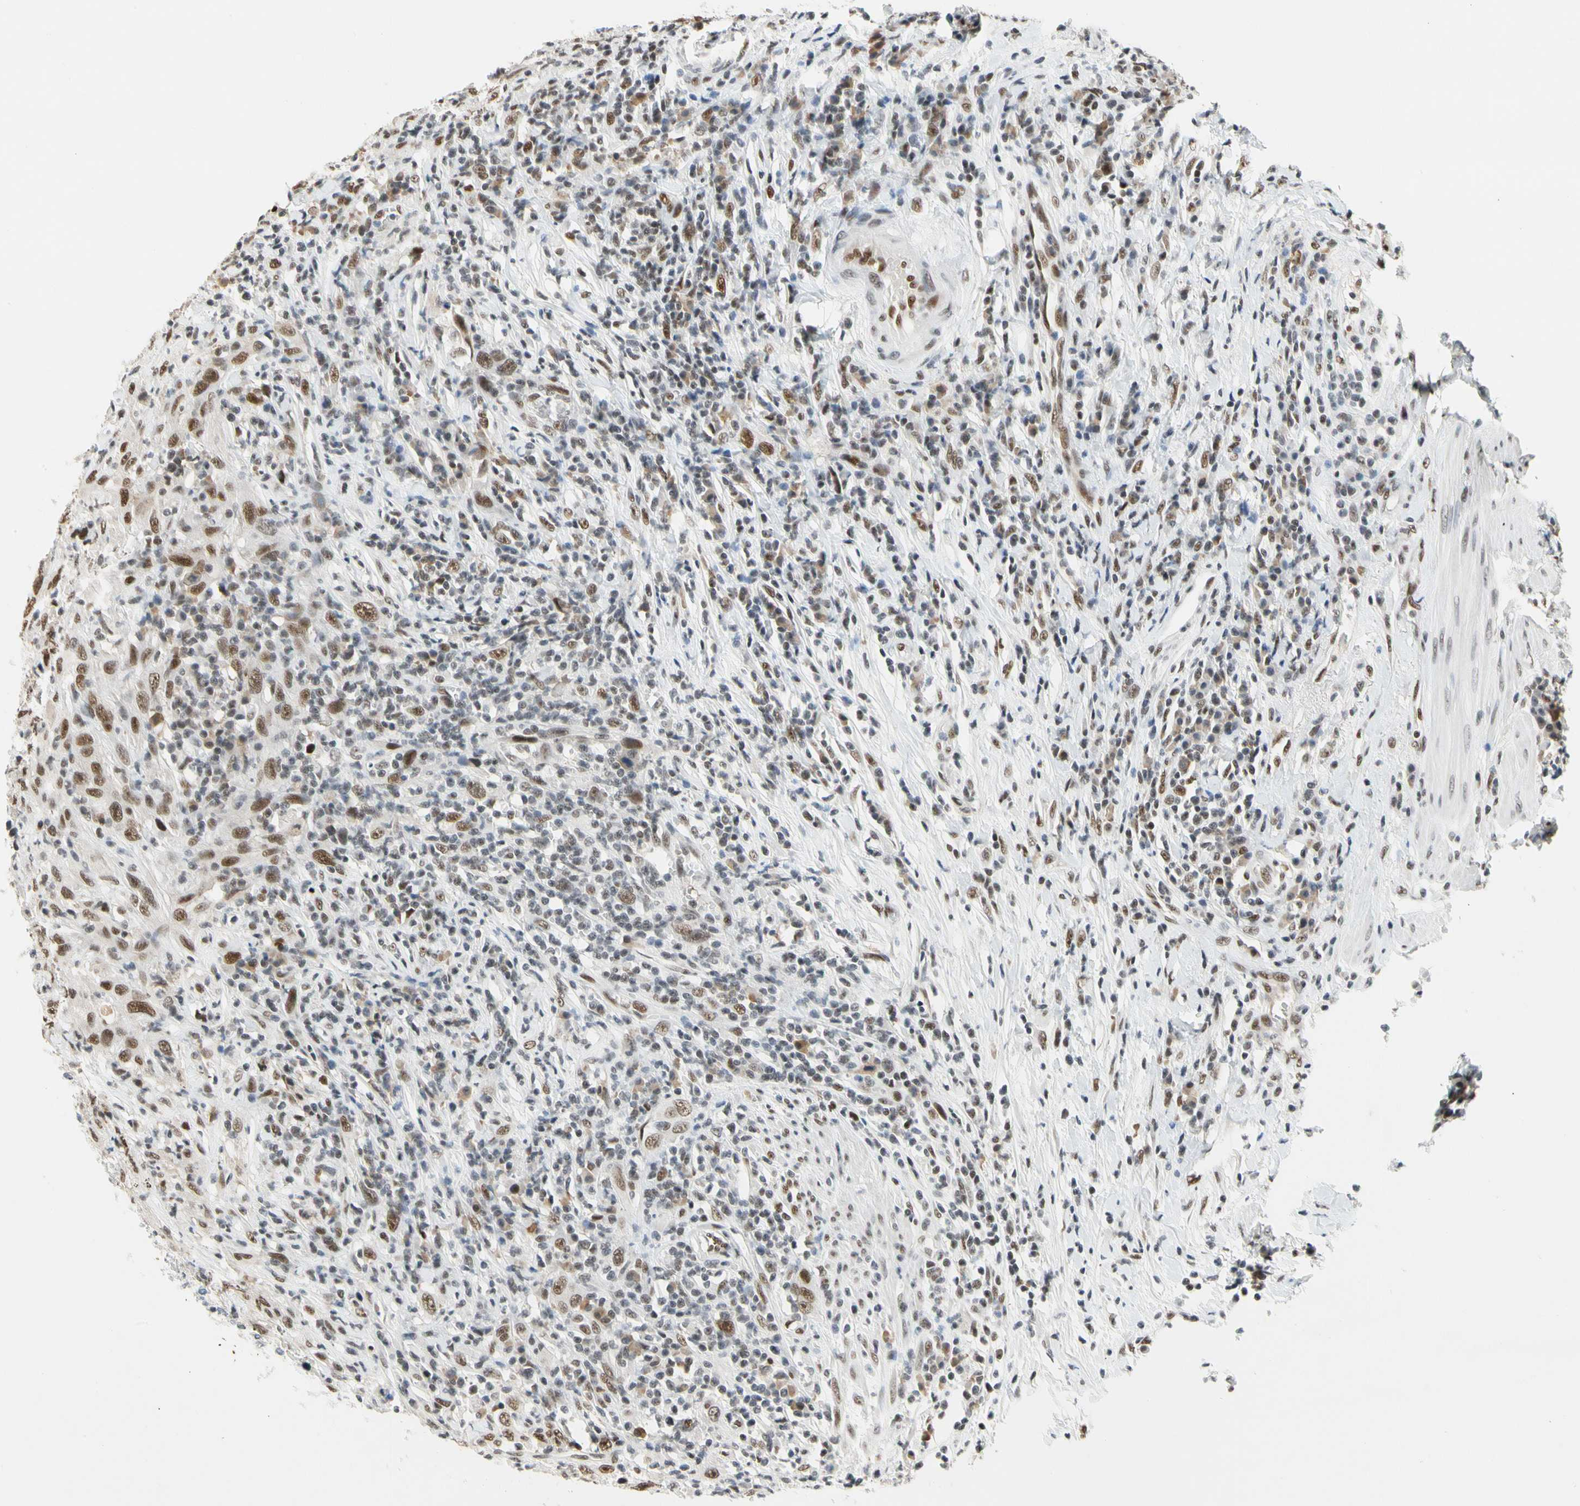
{"staining": {"intensity": "moderate", "quantity": ">75%", "location": "nuclear"}, "tissue": "urothelial cancer", "cell_type": "Tumor cells", "image_type": "cancer", "snomed": [{"axis": "morphology", "description": "Urothelial carcinoma, High grade"}, {"axis": "topography", "description": "Urinary bladder"}], "caption": "Urothelial carcinoma (high-grade) tissue reveals moderate nuclear staining in approximately >75% of tumor cells", "gene": "ZSCAN16", "patient": {"sex": "male", "age": 61}}